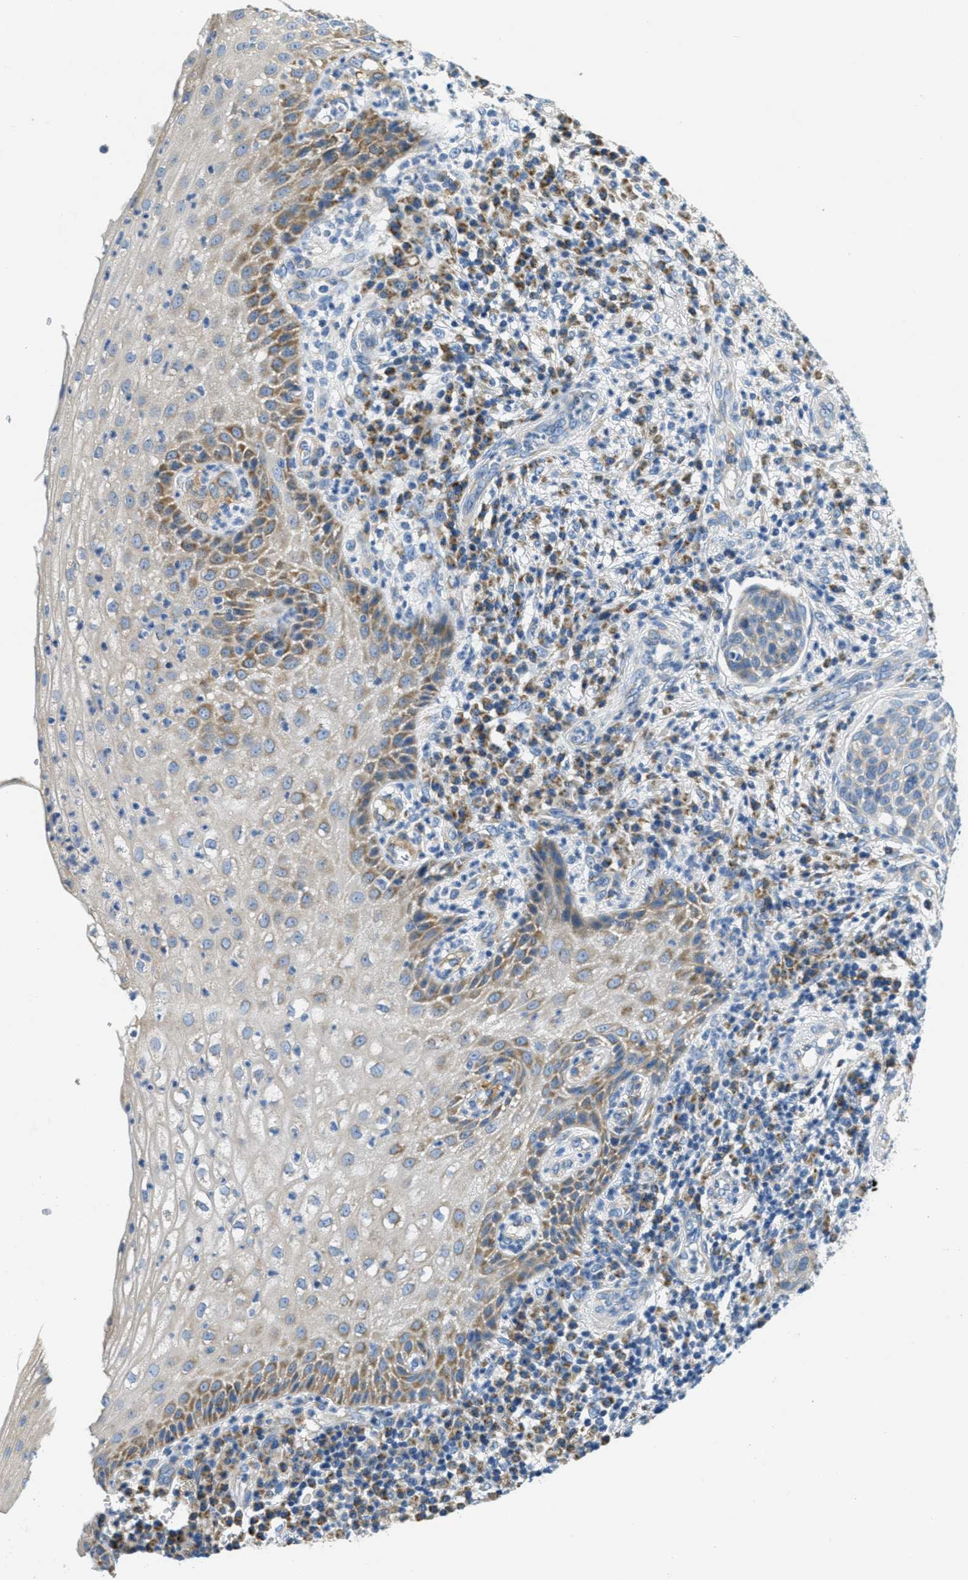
{"staining": {"intensity": "moderate", "quantity": "25%-75%", "location": "cytoplasmic/membranous"}, "tissue": "cervical cancer", "cell_type": "Tumor cells", "image_type": "cancer", "snomed": [{"axis": "morphology", "description": "Squamous cell carcinoma, NOS"}, {"axis": "topography", "description": "Cervix"}], "caption": "Immunohistochemical staining of human cervical squamous cell carcinoma demonstrates moderate cytoplasmic/membranous protein positivity in approximately 25%-75% of tumor cells. (Brightfield microscopy of DAB IHC at high magnification).", "gene": "CA4", "patient": {"sex": "female", "age": 34}}